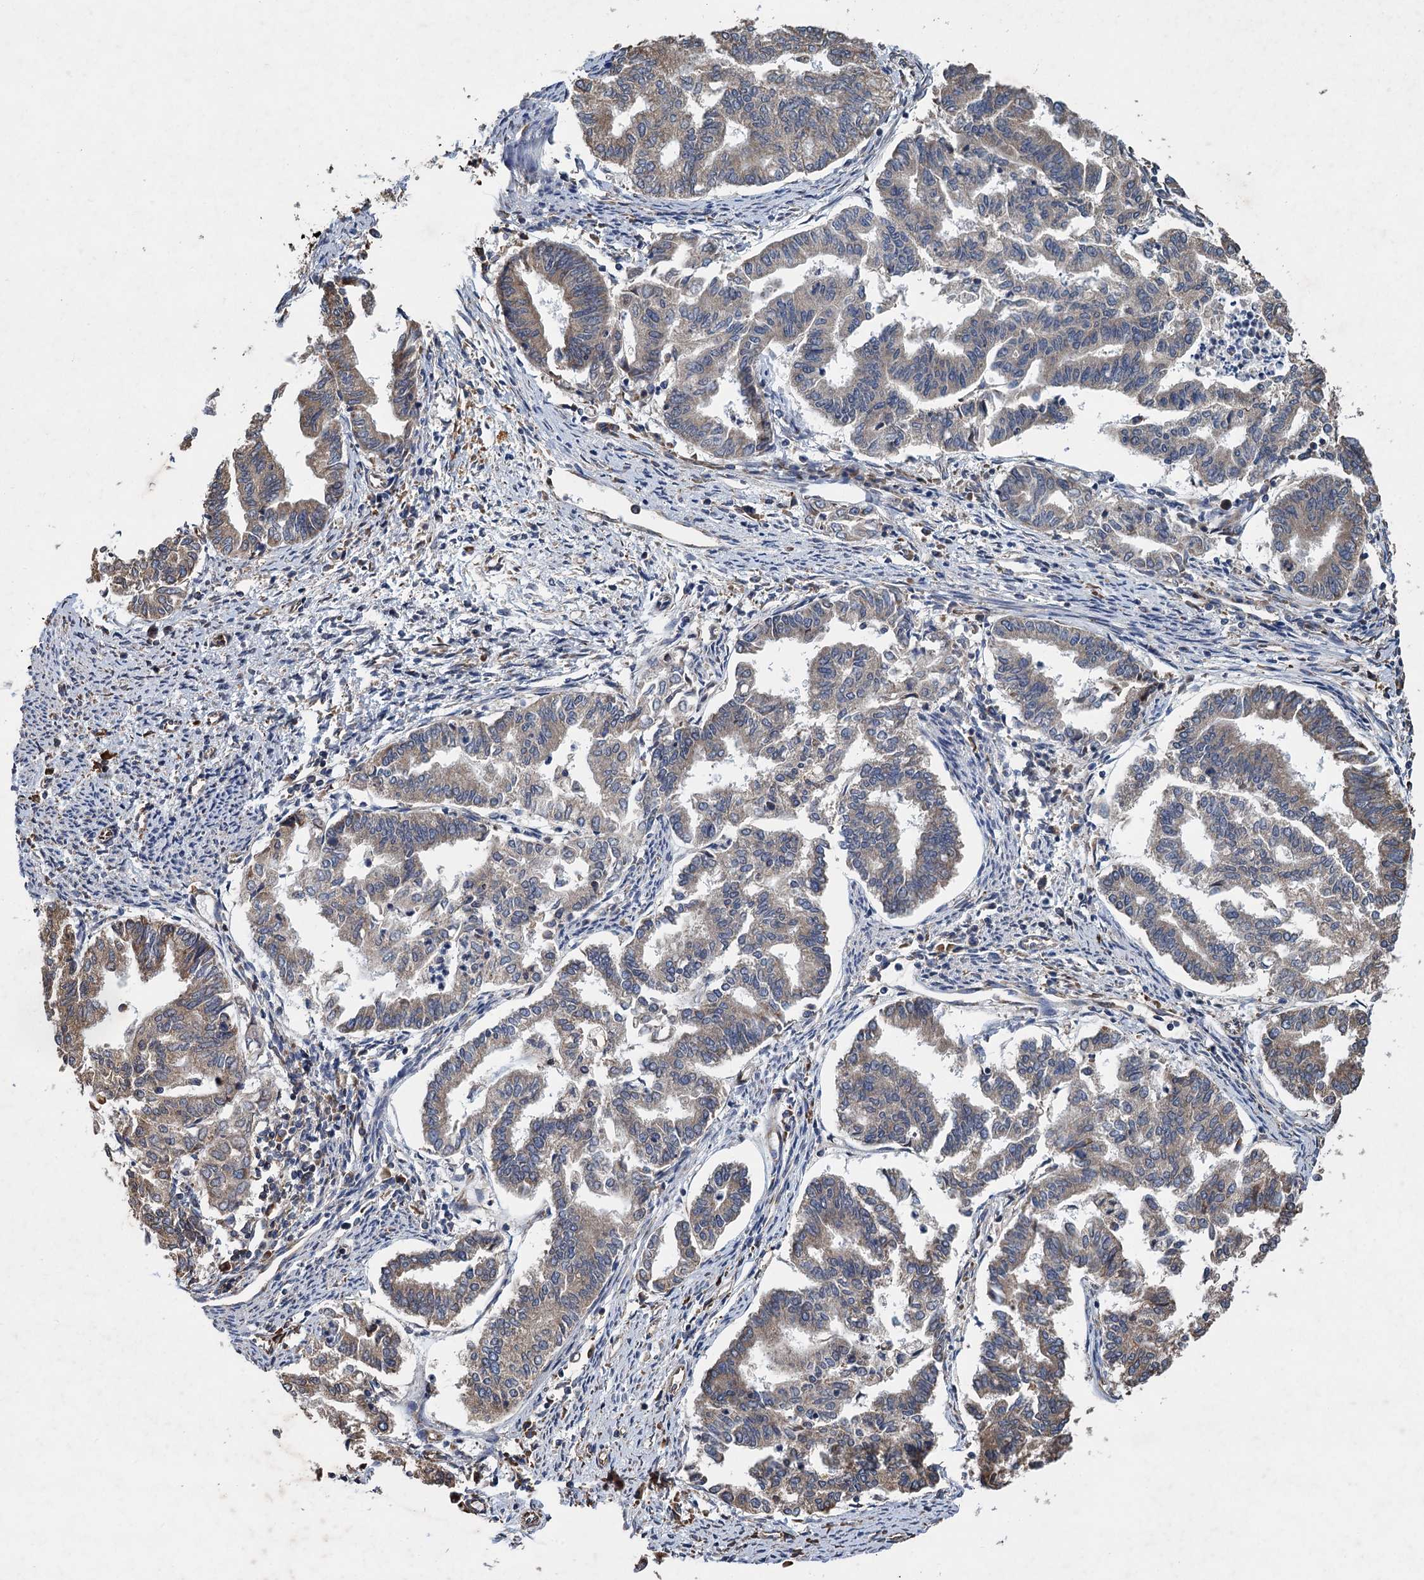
{"staining": {"intensity": "moderate", "quantity": "25%-75%", "location": "cytoplasmic/membranous"}, "tissue": "endometrial cancer", "cell_type": "Tumor cells", "image_type": "cancer", "snomed": [{"axis": "morphology", "description": "Adenocarcinoma, NOS"}, {"axis": "topography", "description": "Endometrium"}], "caption": "Approximately 25%-75% of tumor cells in endometrial cancer show moderate cytoplasmic/membranous protein expression as visualized by brown immunohistochemical staining.", "gene": "LINS1", "patient": {"sex": "female", "age": 79}}